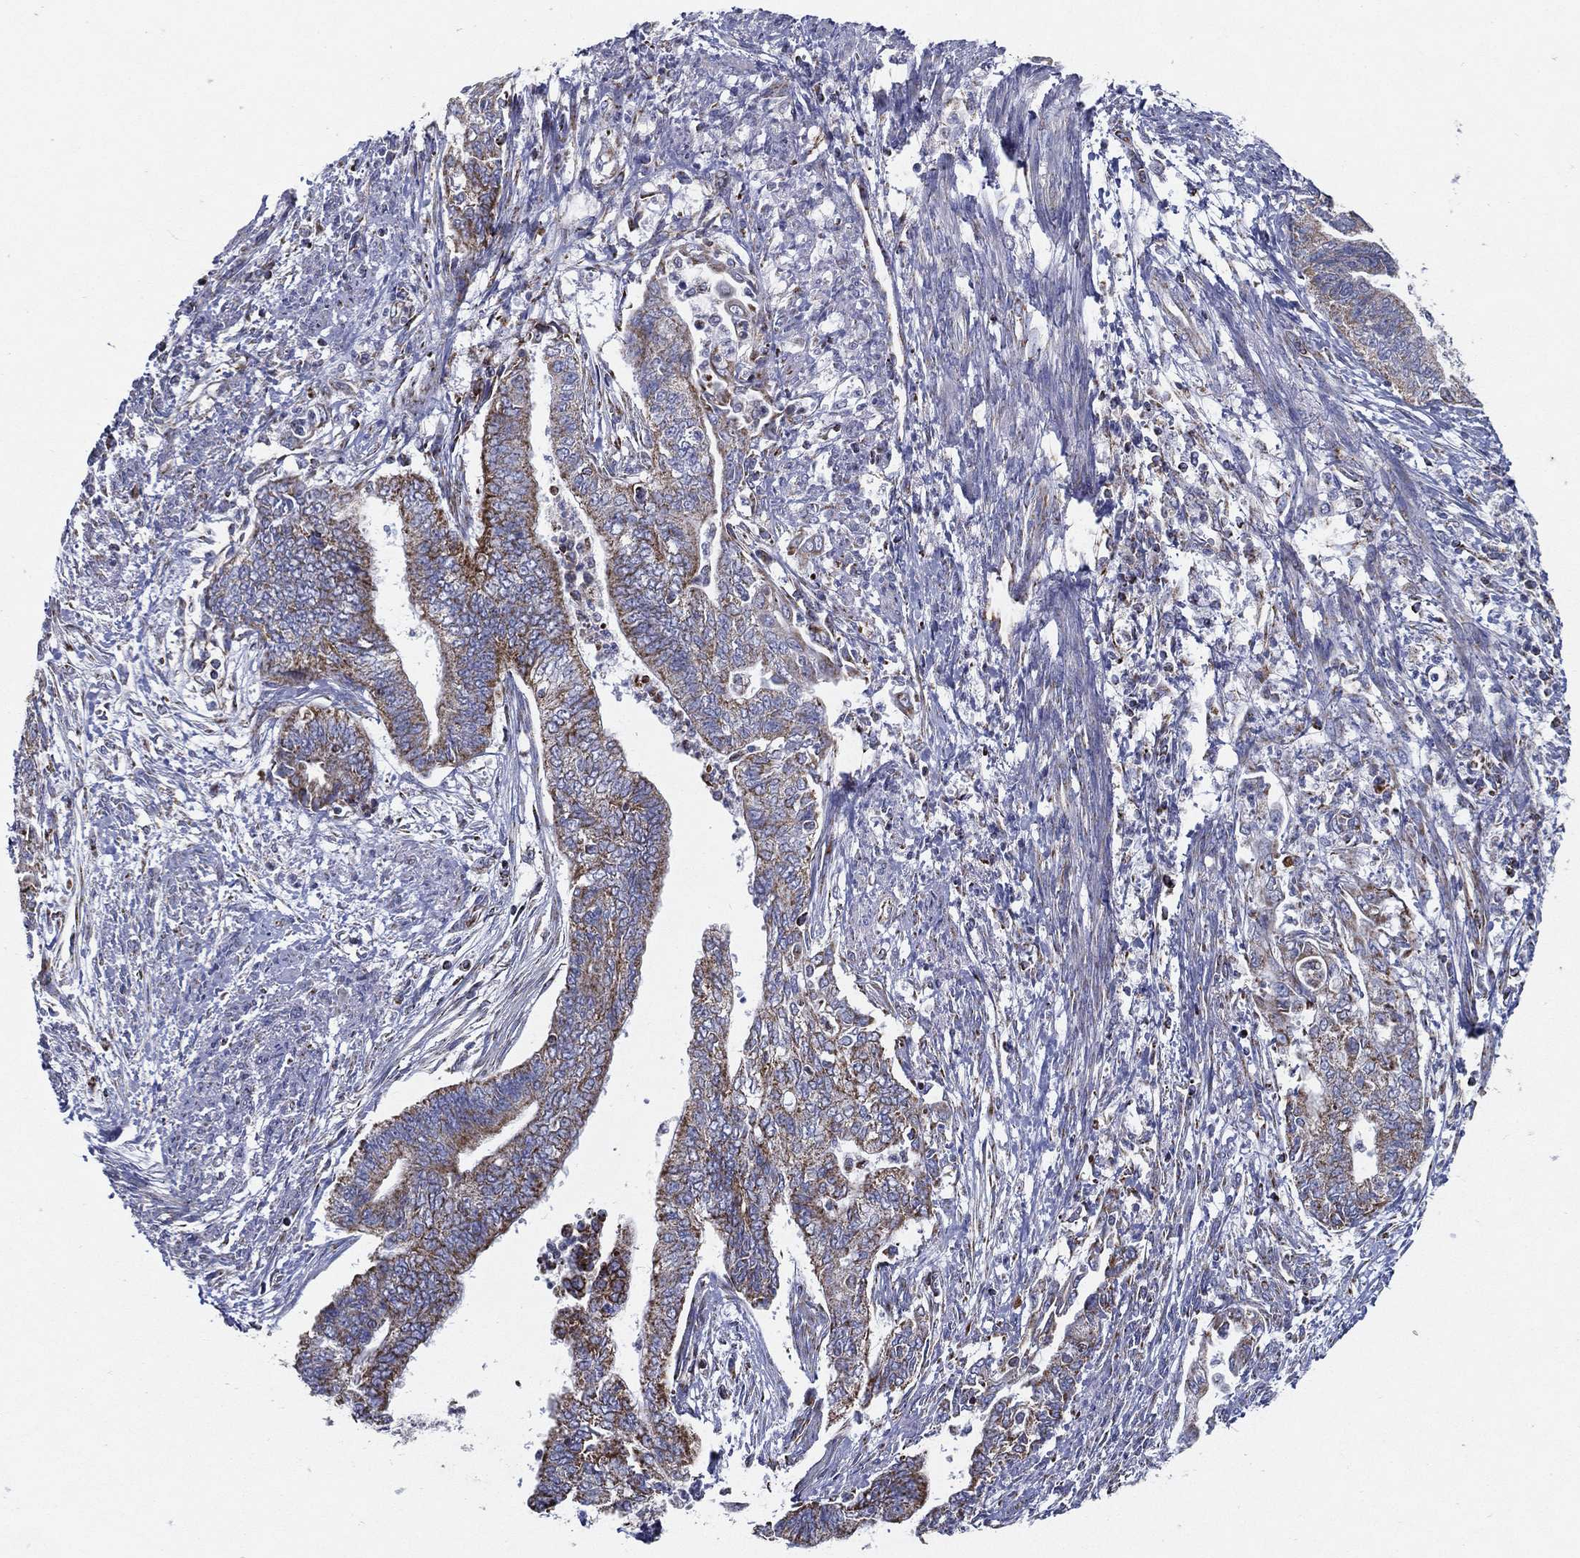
{"staining": {"intensity": "moderate", "quantity": "25%-75%", "location": "cytoplasmic/membranous"}, "tissue": "endometrial cancer", "cell_type": "Tumor cells", "image_type": "cancer", "snomed": [{"axis": "morphology", "description": "Adenocarcinoma, NOS"}, {"axis": "topography", "description": "Endometrium"}], "caption": "Moderate cytoplasmic/membranous staining for a protein is identified in about 25%-75% of tumor cells of endometrial cancer using immunohistochemistry (IHC).", "gene": "SFXN1", "patient": {"sex": "female", "age": 65}}